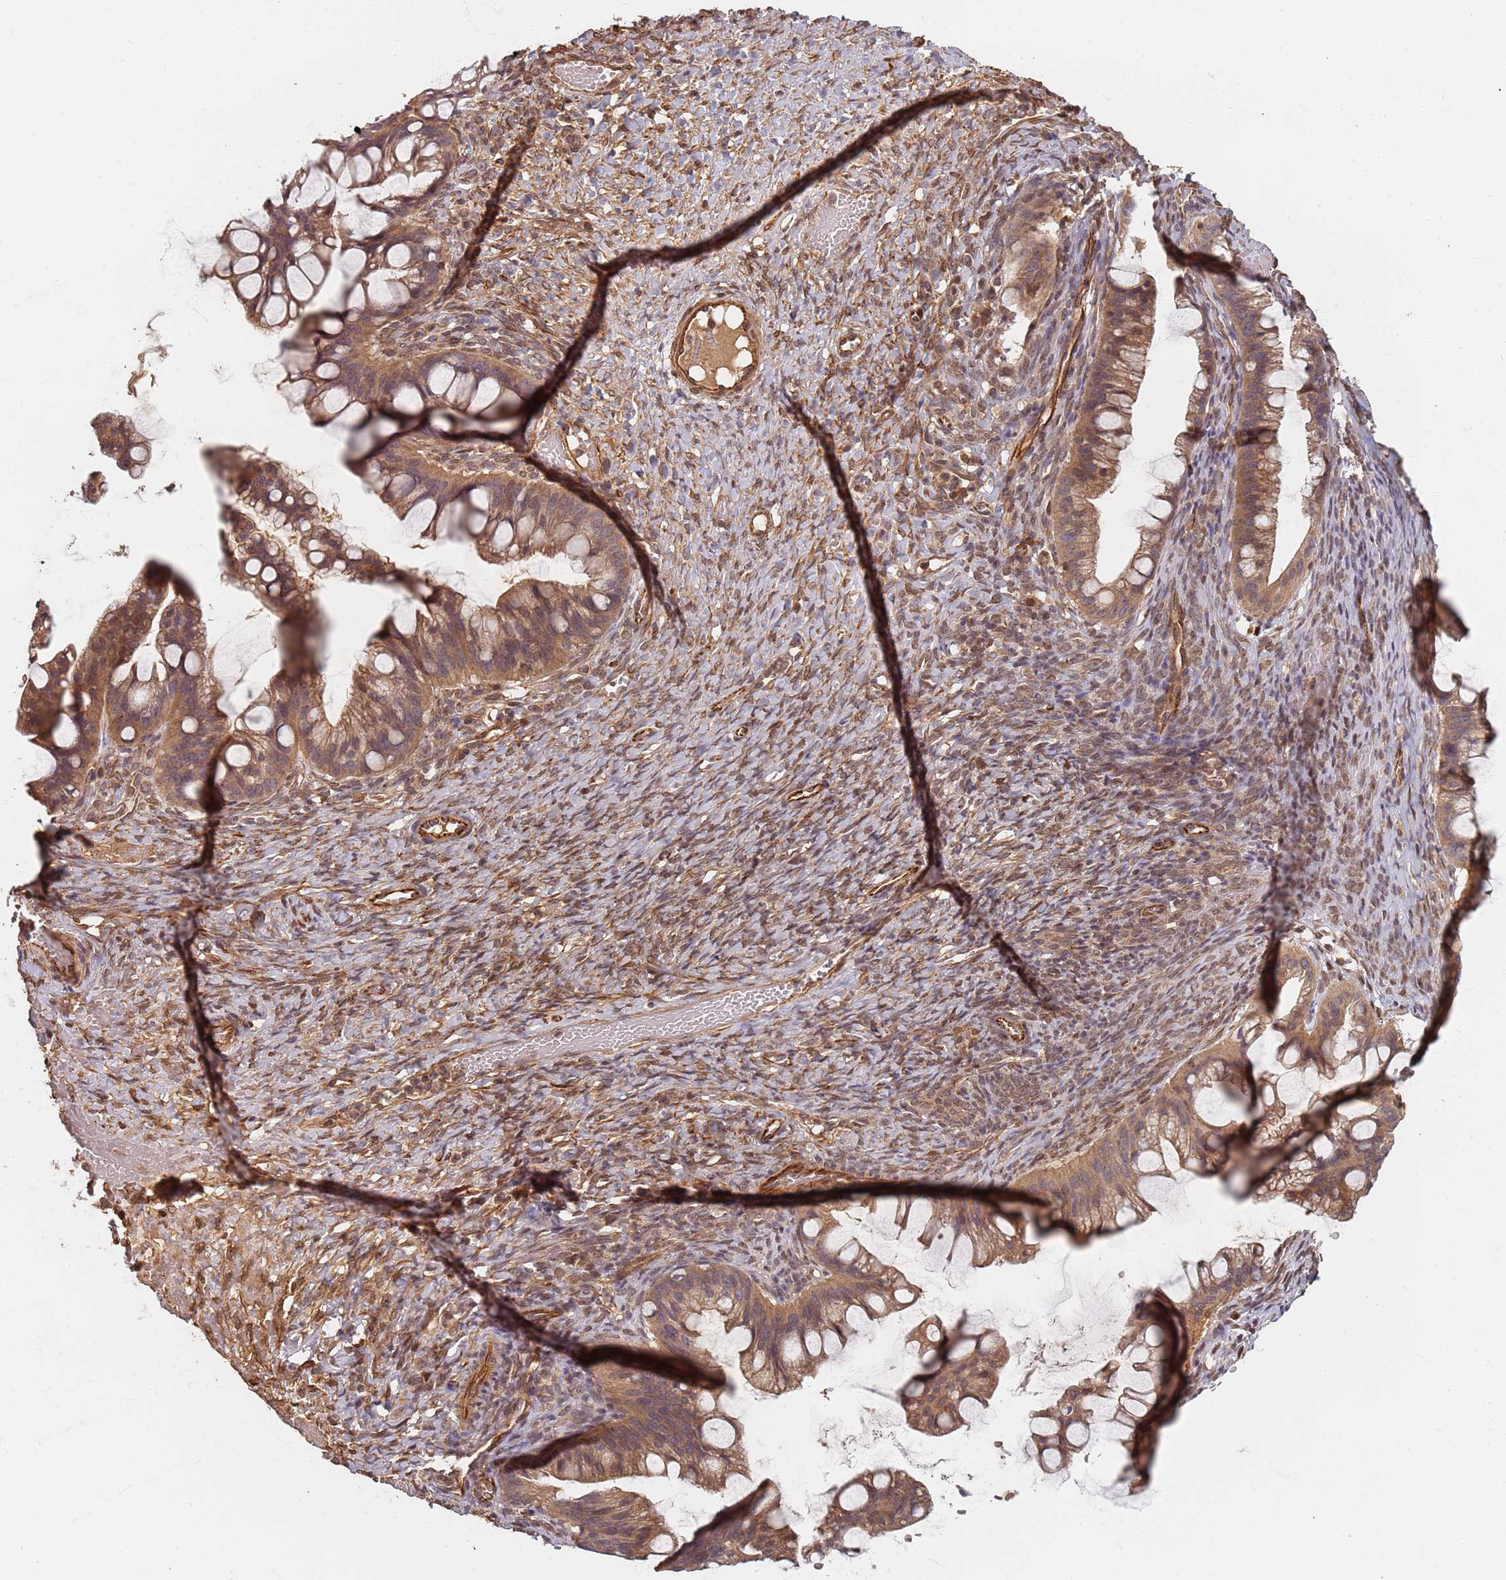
{"staining": {"intensity": "moderate", "quantity": ">75%", "location": "cytoplasmic/membranous"}, "tissue": "ovarian cancer", "cell_type": "Tumor cells", "image_type": "cancer", "snomed": [{"axis": "morphology", "description": "Cystadenocarcinoma, mucinous, NOS"}, {"axis": "topography", "description": "Ovary"}], "caption": "A brown stain labels moderate cytoplasmic/membranous staining of a protein in human ovarian cancer (mucinous cystadenocarcinoma) tumor cells. The protein is shown in brown color, while the nuclei are stained blue.", "gene": "SDCCAG8", "patient": {"sex": "female", "age": 73}}